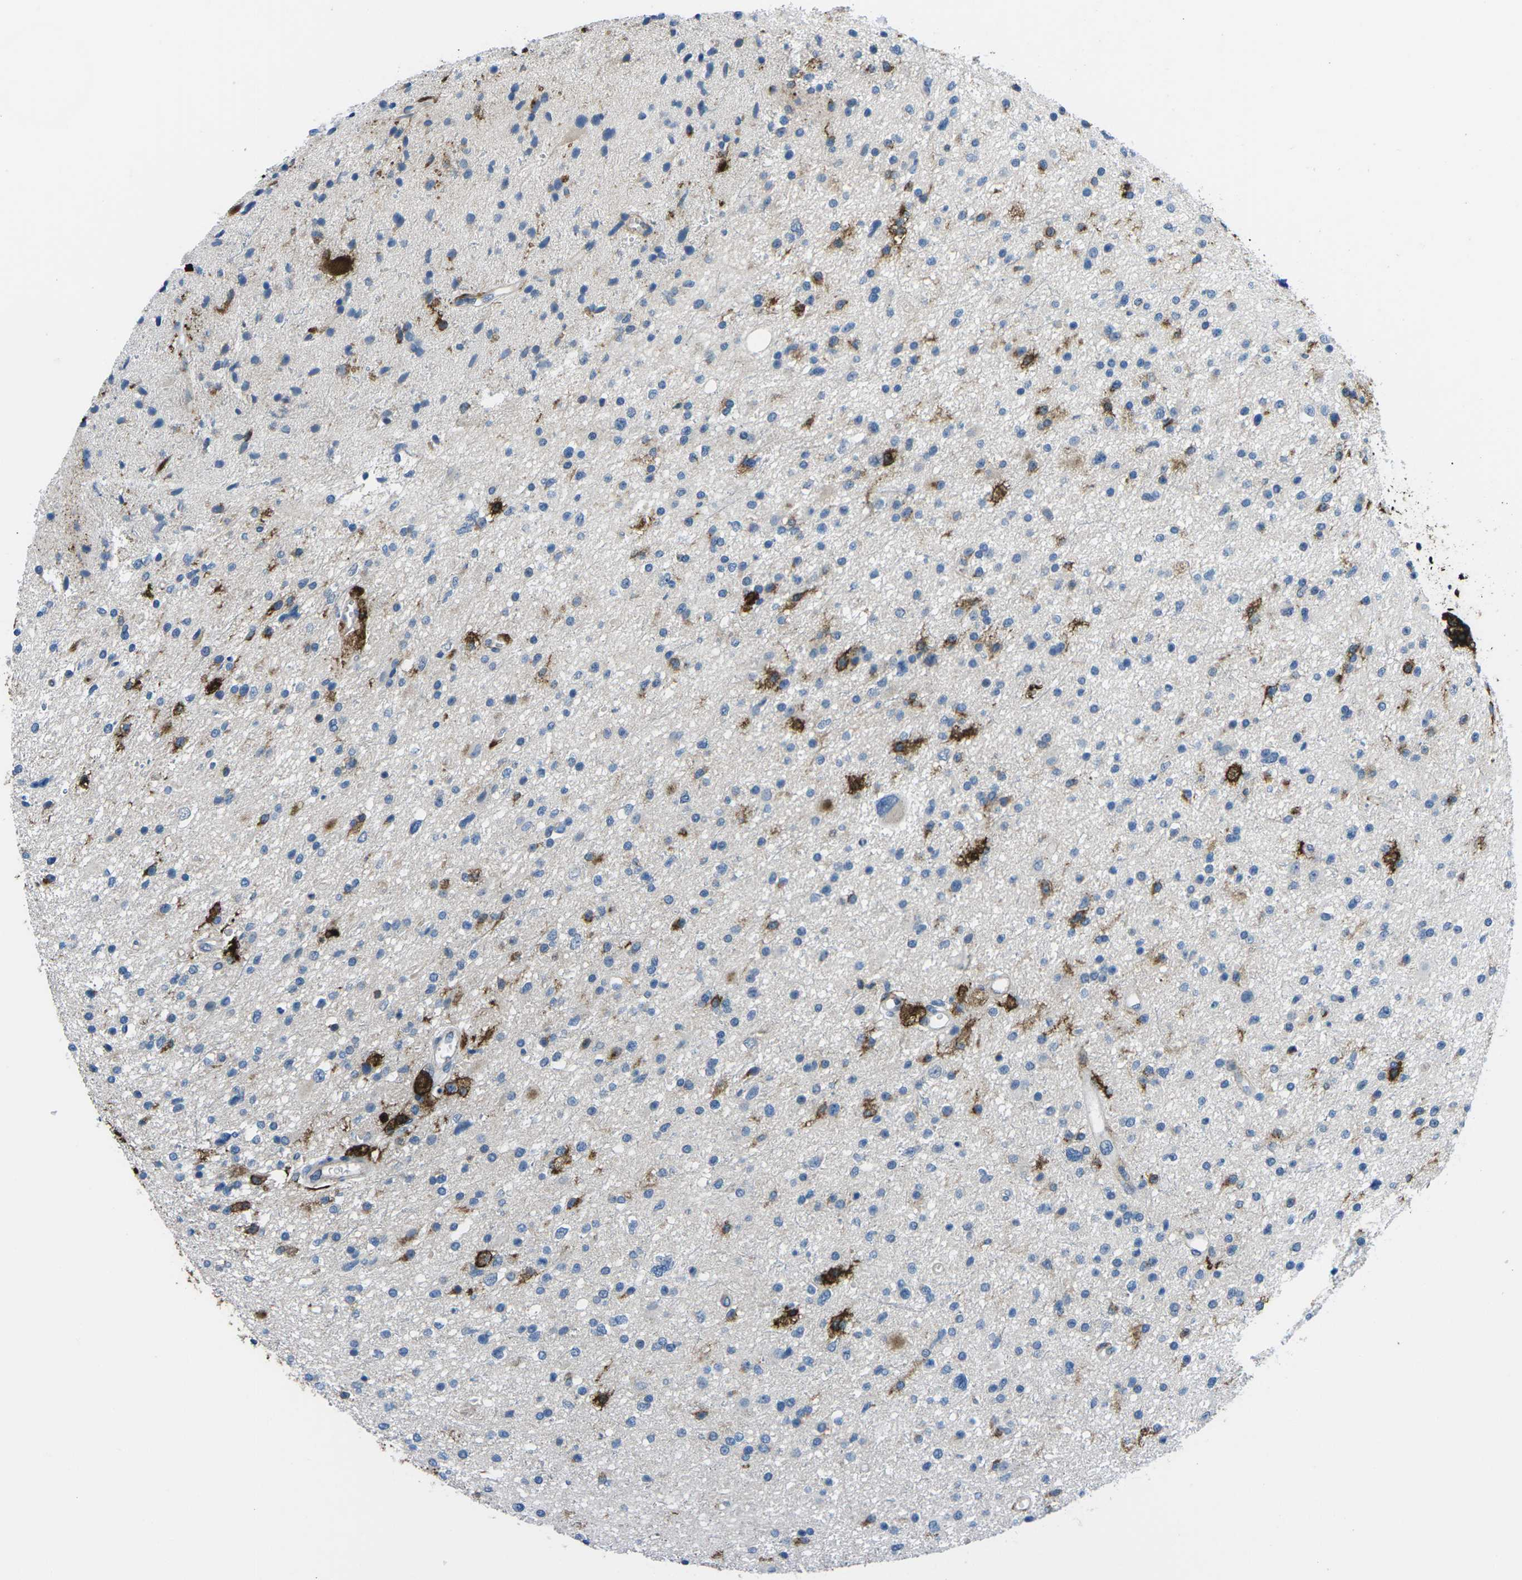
{"staining": {"intensity": "negative", "quantity": "none", "location": "none"}, "tissue": "glioma", "cell_type": "Tumor cells", "image_type": "cancer", "snomed": [{"axis": "morphology", "description": "Glioma, malignant, High grade"}, {"axis": "topography", "description": "Brain"}], "caption": "Immunohistochemistry (IHC) micrograph of neoplastic tissue: human malignant glioma (high-grade) stained with DAB displays no significant protein staining in tumor cells.", "gene": "PTPN1", "patient": {"sex": "male", "age": 33}}